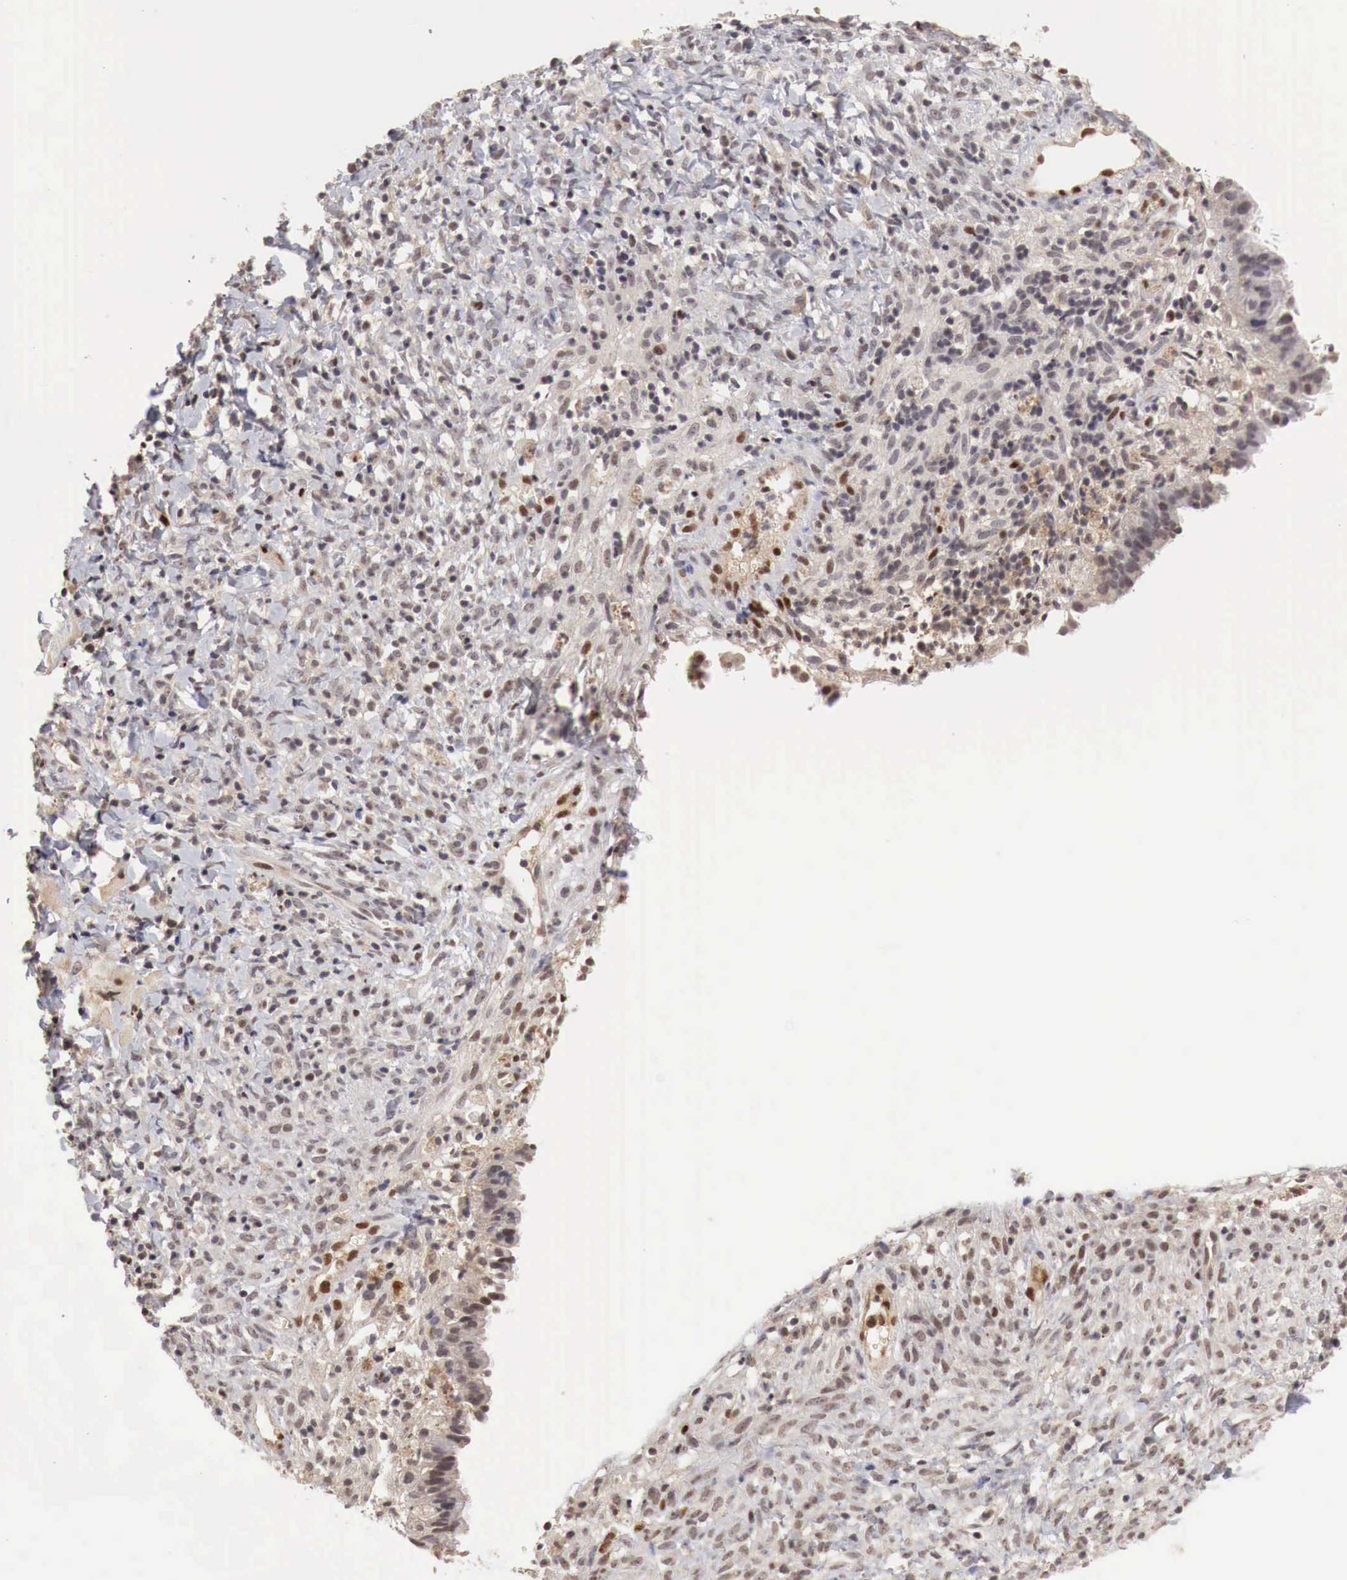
{"staining": {"intensity": "negative", "quantity": "none", "location": "none"}, "tissue": "smooth muscle", "cell_type": "Smooth muscle cells", "image_type": "normal", "snomed": [{"axis": "morphology", "description": "Normal tissue, NOS"}, {"axis": "topography", "description": "Uterus"}], "caption": "A photomicrograph of human smooth muscle is negative for staining in smooth muscle cells. (Brightfield microscopy of DAB (3,3'-diaminobenzidine) immunohistochemistry (IHC) at high magnification).", "gene": "DACH2", "patient": {"sex": "female", "age": 56}}